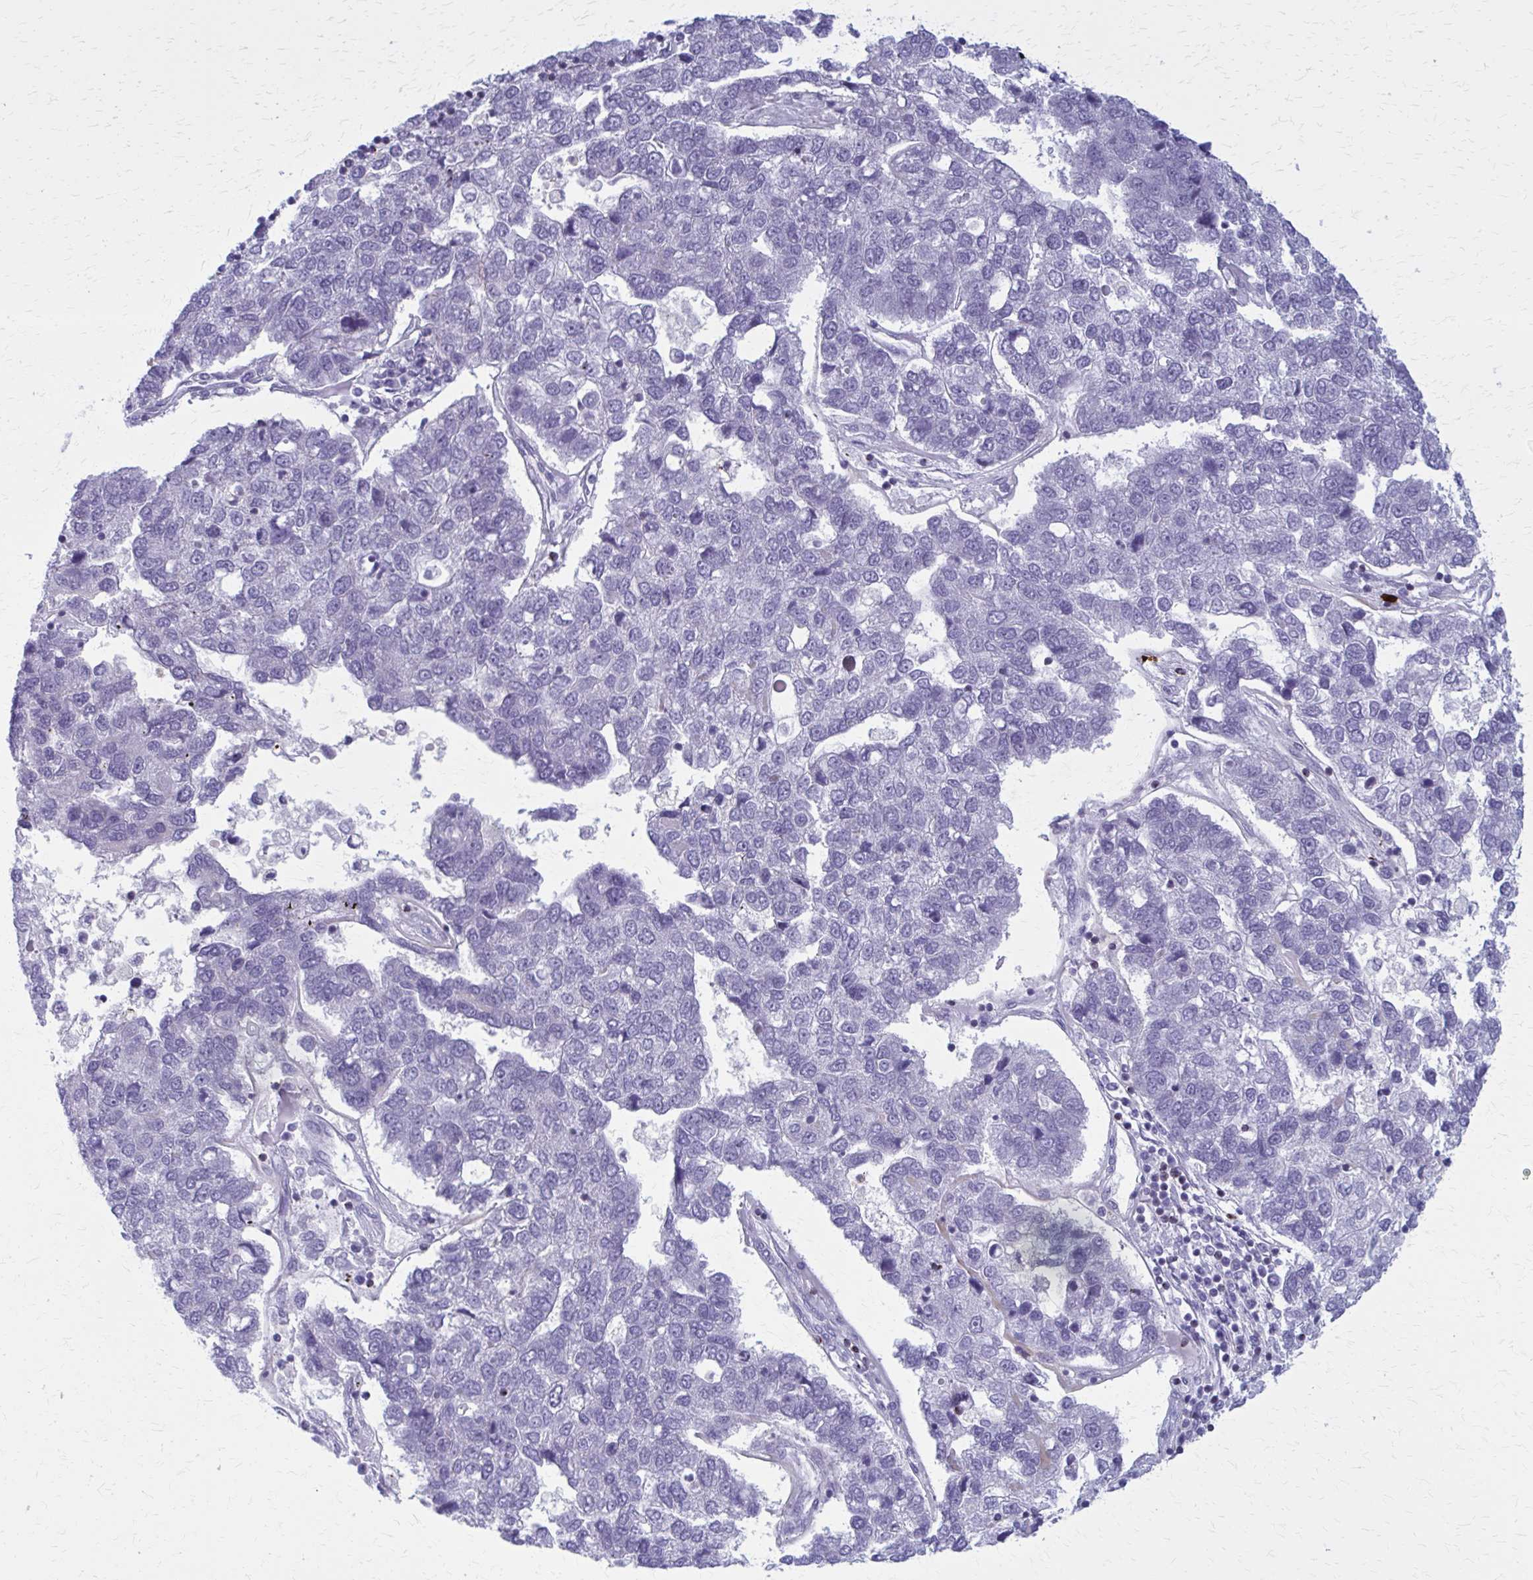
{"staining": {"intensity": "negative", "quantity": "none", "location": "none"}, "tissue": "pancreatic cancer", "cell_type": "Tumor cells", "image_type": "cancer", "snomed": [{"axis": "morphology", "description": "Adenocarcinoma, NOS"}, {"axis": "topography", "description": "Pancreas"}], "caption": "High magnification brightfield microscopy of adenocarcinoma (pancreatic) stained with DAB (brown) and counterstained with hematoxylin (blue): tumor cells show no significant positivity.", "gene": "PEDS1", "patient": {"sex": "female", "age": 61}}